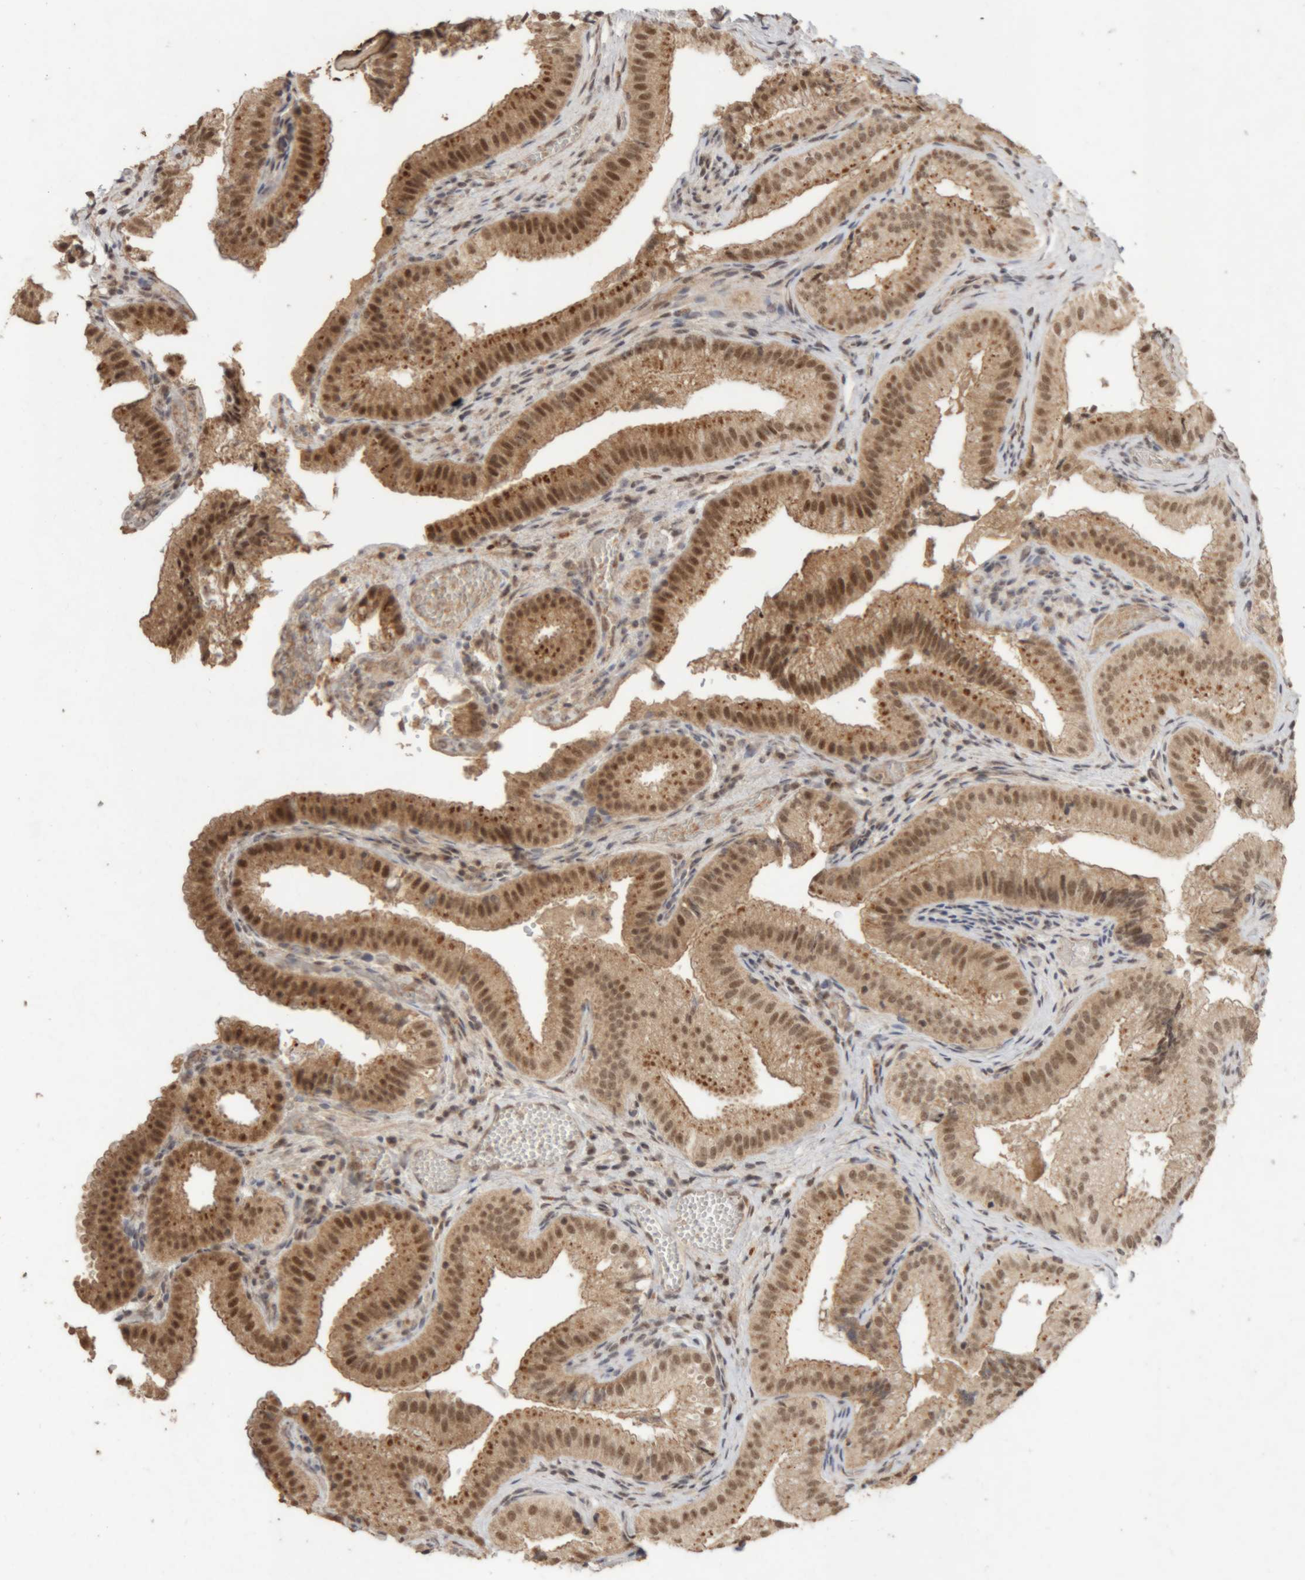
{"staining": {"intensity": "moderate", "quantity": ">75%", "location": "cytoplasmic/membranous,nuclear"}, "tissue": "gallbladder", "cell_type": "Glandular cells", "image_type": "normal", "snomed": [{"axis": "morphology", "description": "Normal tissue, NOS"}, {"axis": "topography", "description": "Gallbladder"}], "caption": "Gallbladder stained with immunohistochemistry reveals moderate cytoplasmic/membranous,nuclear expression in about >75% of glandular cells. The staining was performed using DAB to visualize the protein expression in brown, while the nuclei were stained in blue with hematoxylin (Magnification: 20x).", "gene": "KEAP1", "patient": {"sex": "female", "age": 30}}